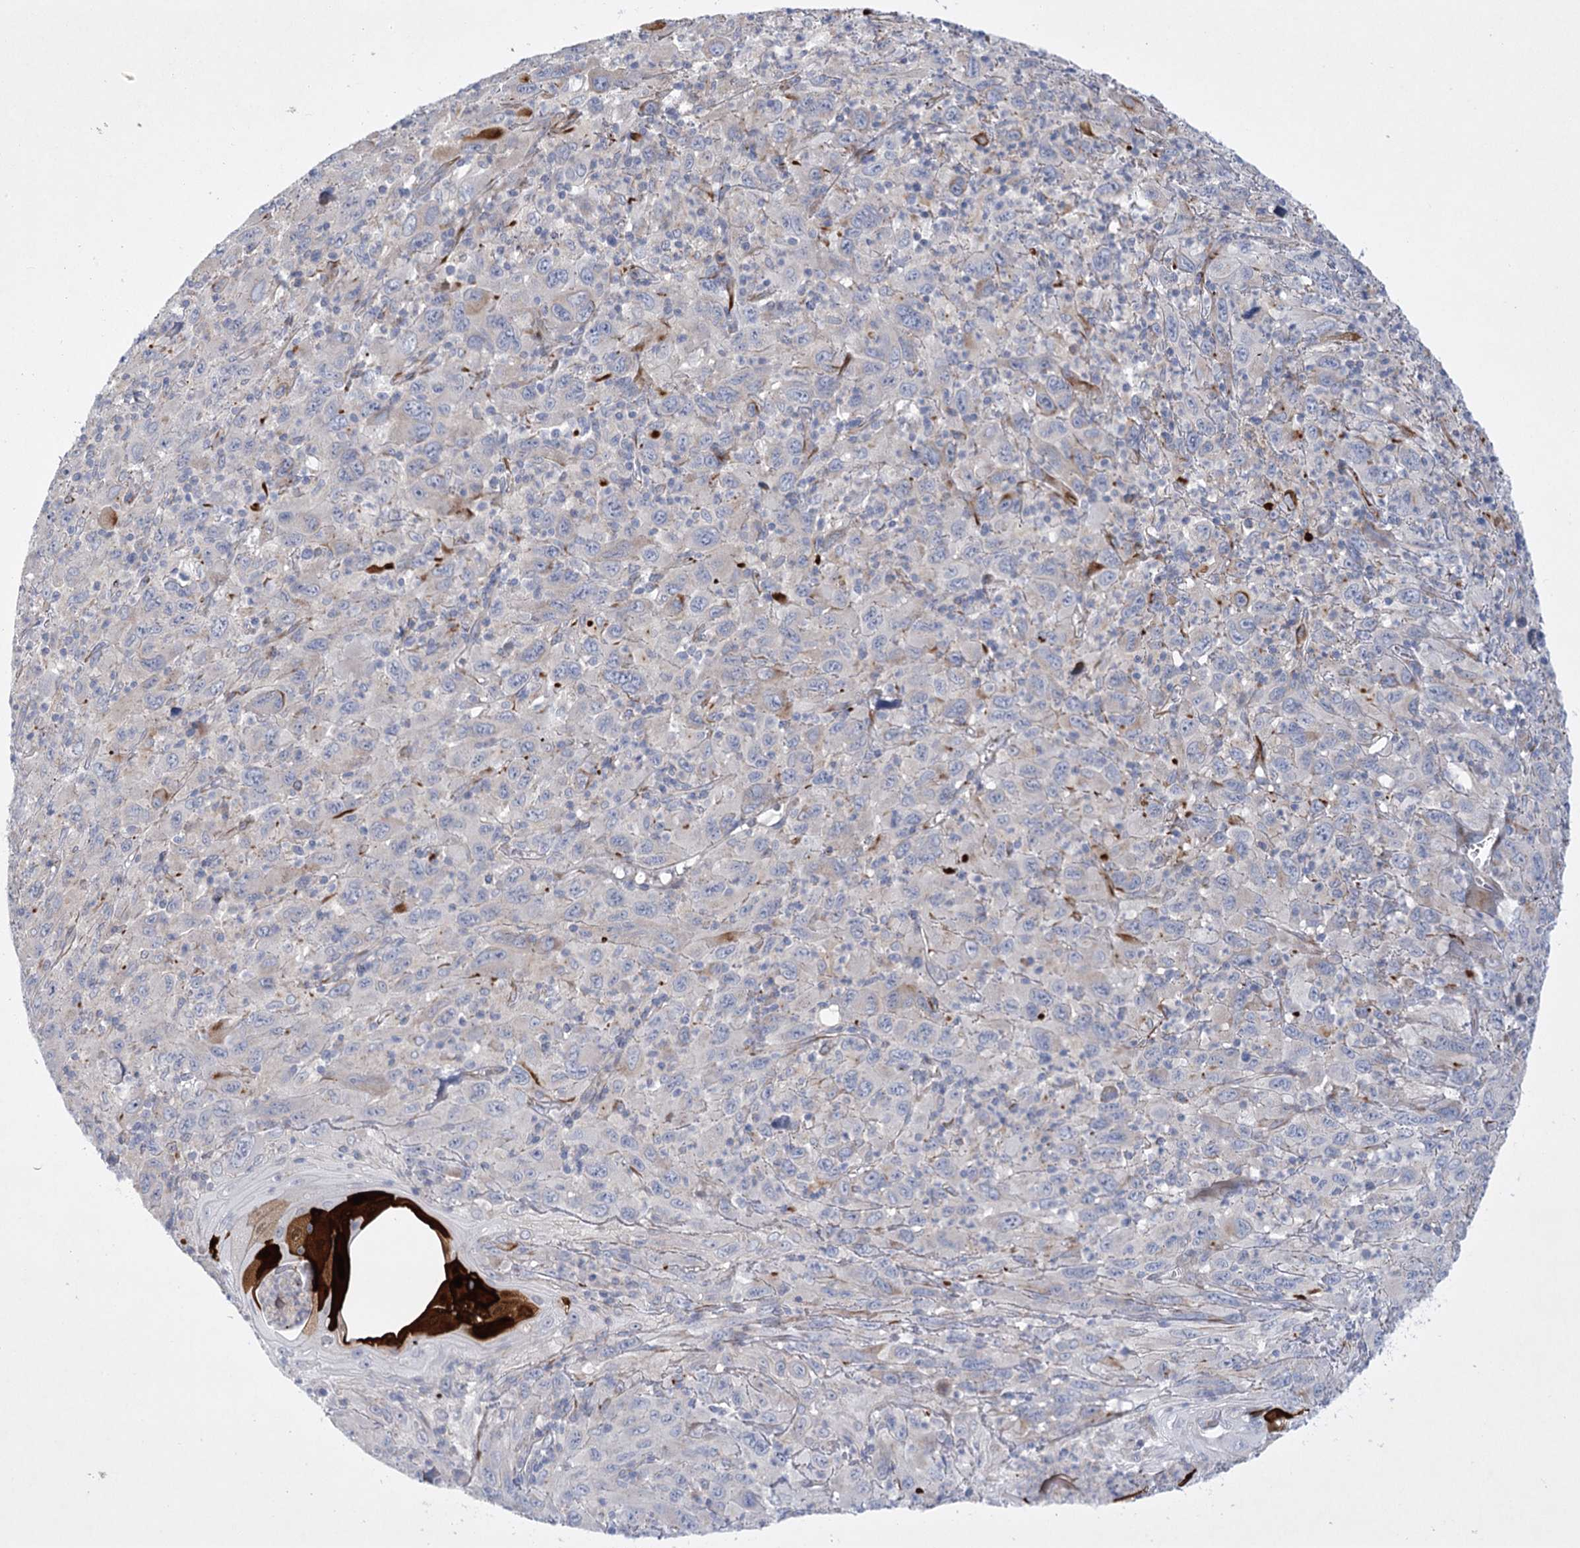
{"staining": {"intensity": "negative", "quantity": "none", "location": "none"}, "tissue": "melanoma", "cell_type": "Tumor cells", "image_type": "cancer", "snomed": [{"axis": "morphology", "description": "Malignant melanoma, Metastatic site"}, {"axis": "topography", "description": "Skin"}], "caption": "Immunohistochemical staining of human melanoma shows no significant expression in tumor cells.", "gene": "DHTKD1", "patient": {"sex": "female", "age": 56}}